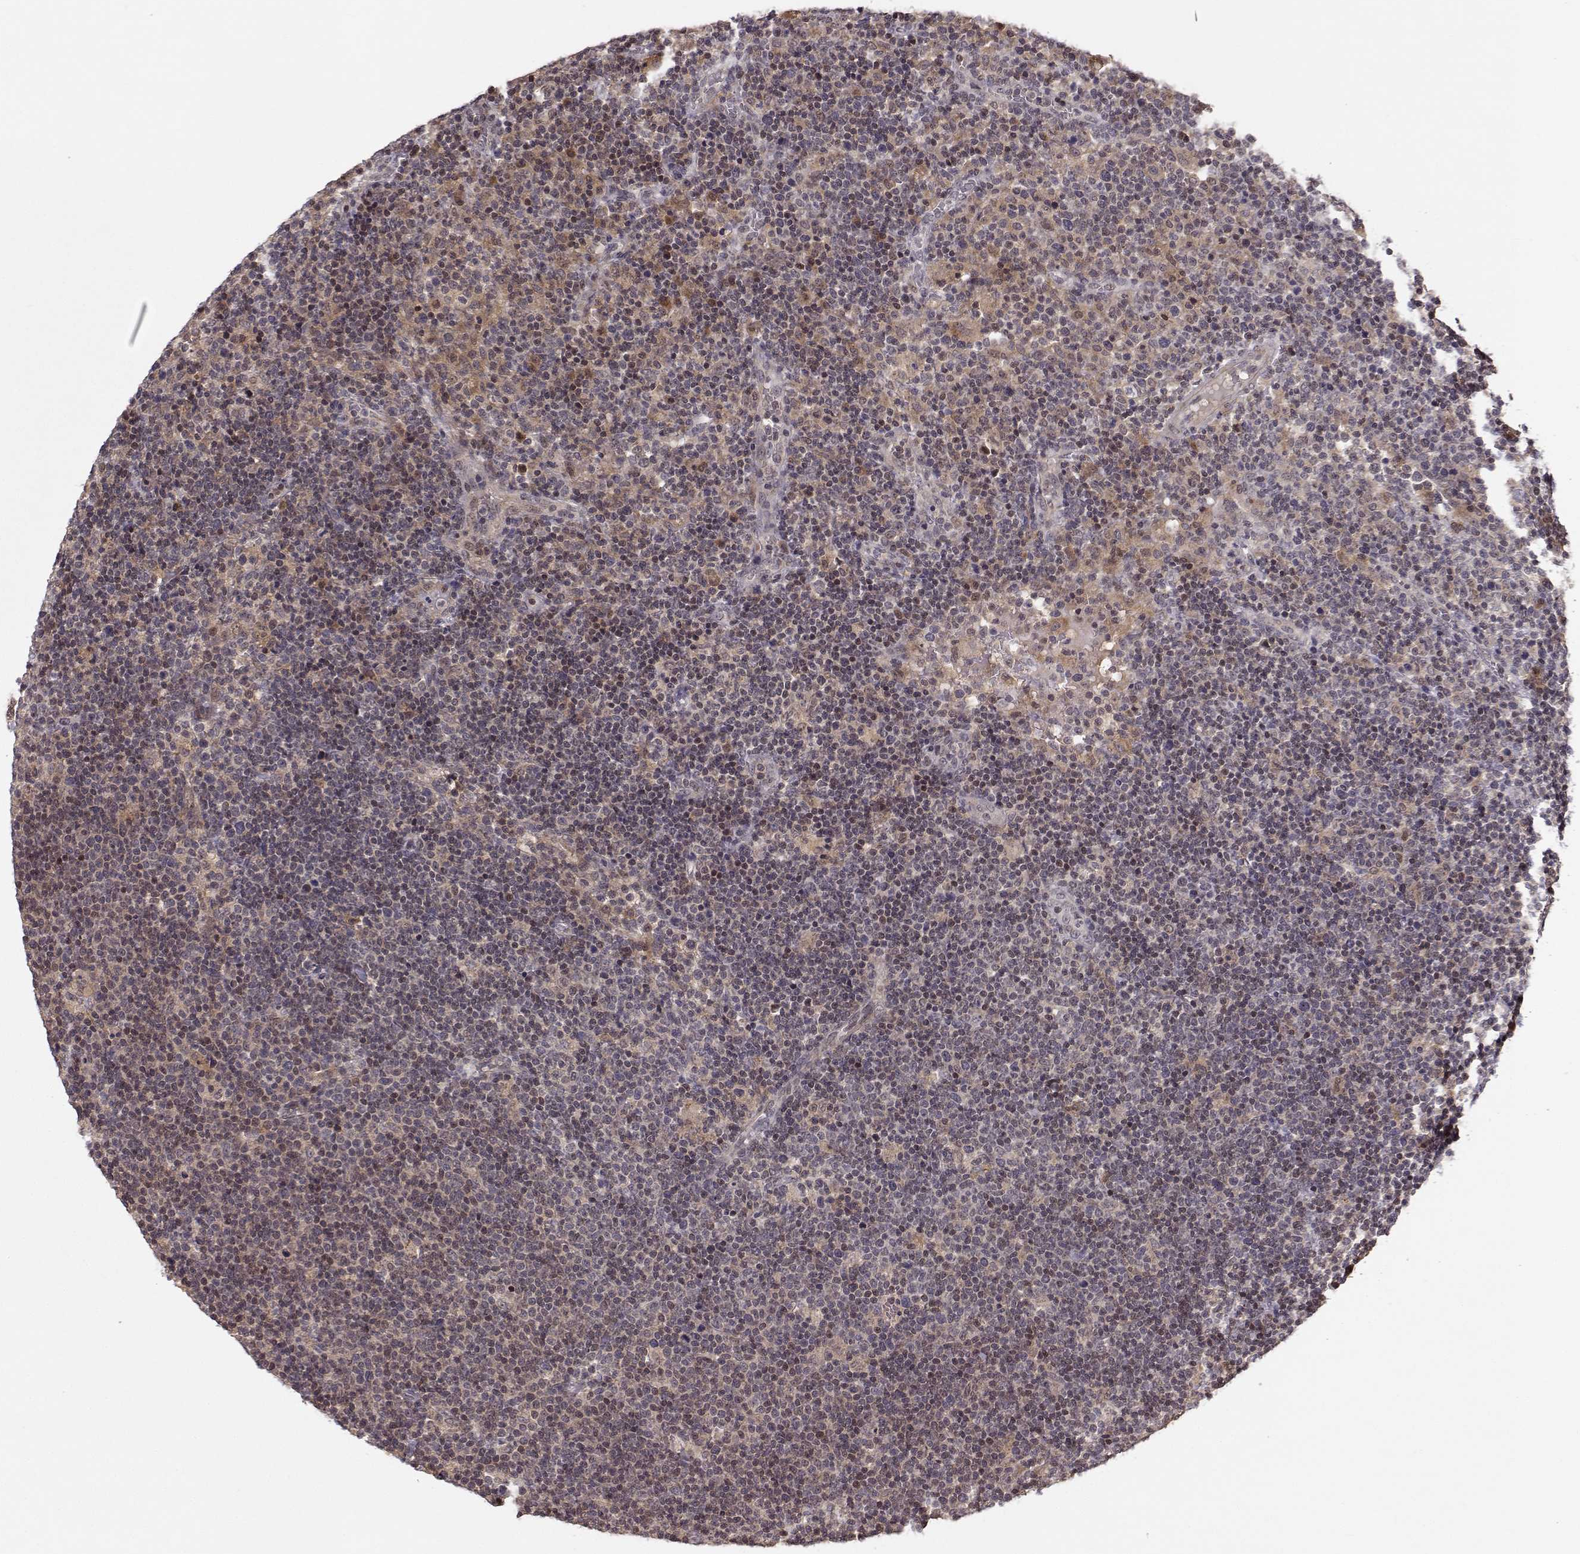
{"staining": {"intensity": "negative", "quantity": "none", "location": "none"}, "tissue": "lymphoma", "cell_type": "Tumor cells", "image_type": "cancer", "snomed": [{"axis": "morphology", "description": "Malignant lymphoma, non-Hodgkin's type, High grade"}, {"axis": "topography", "description": "Lymph node"}], "caption": "A photomicrograph of human malignant lymphoma, non-Hodgkin's type (high-grade) is negative for staining in tumor cells.", "gene": "PLEKHG3", "patient": {"sex": "male", "age": 61}}